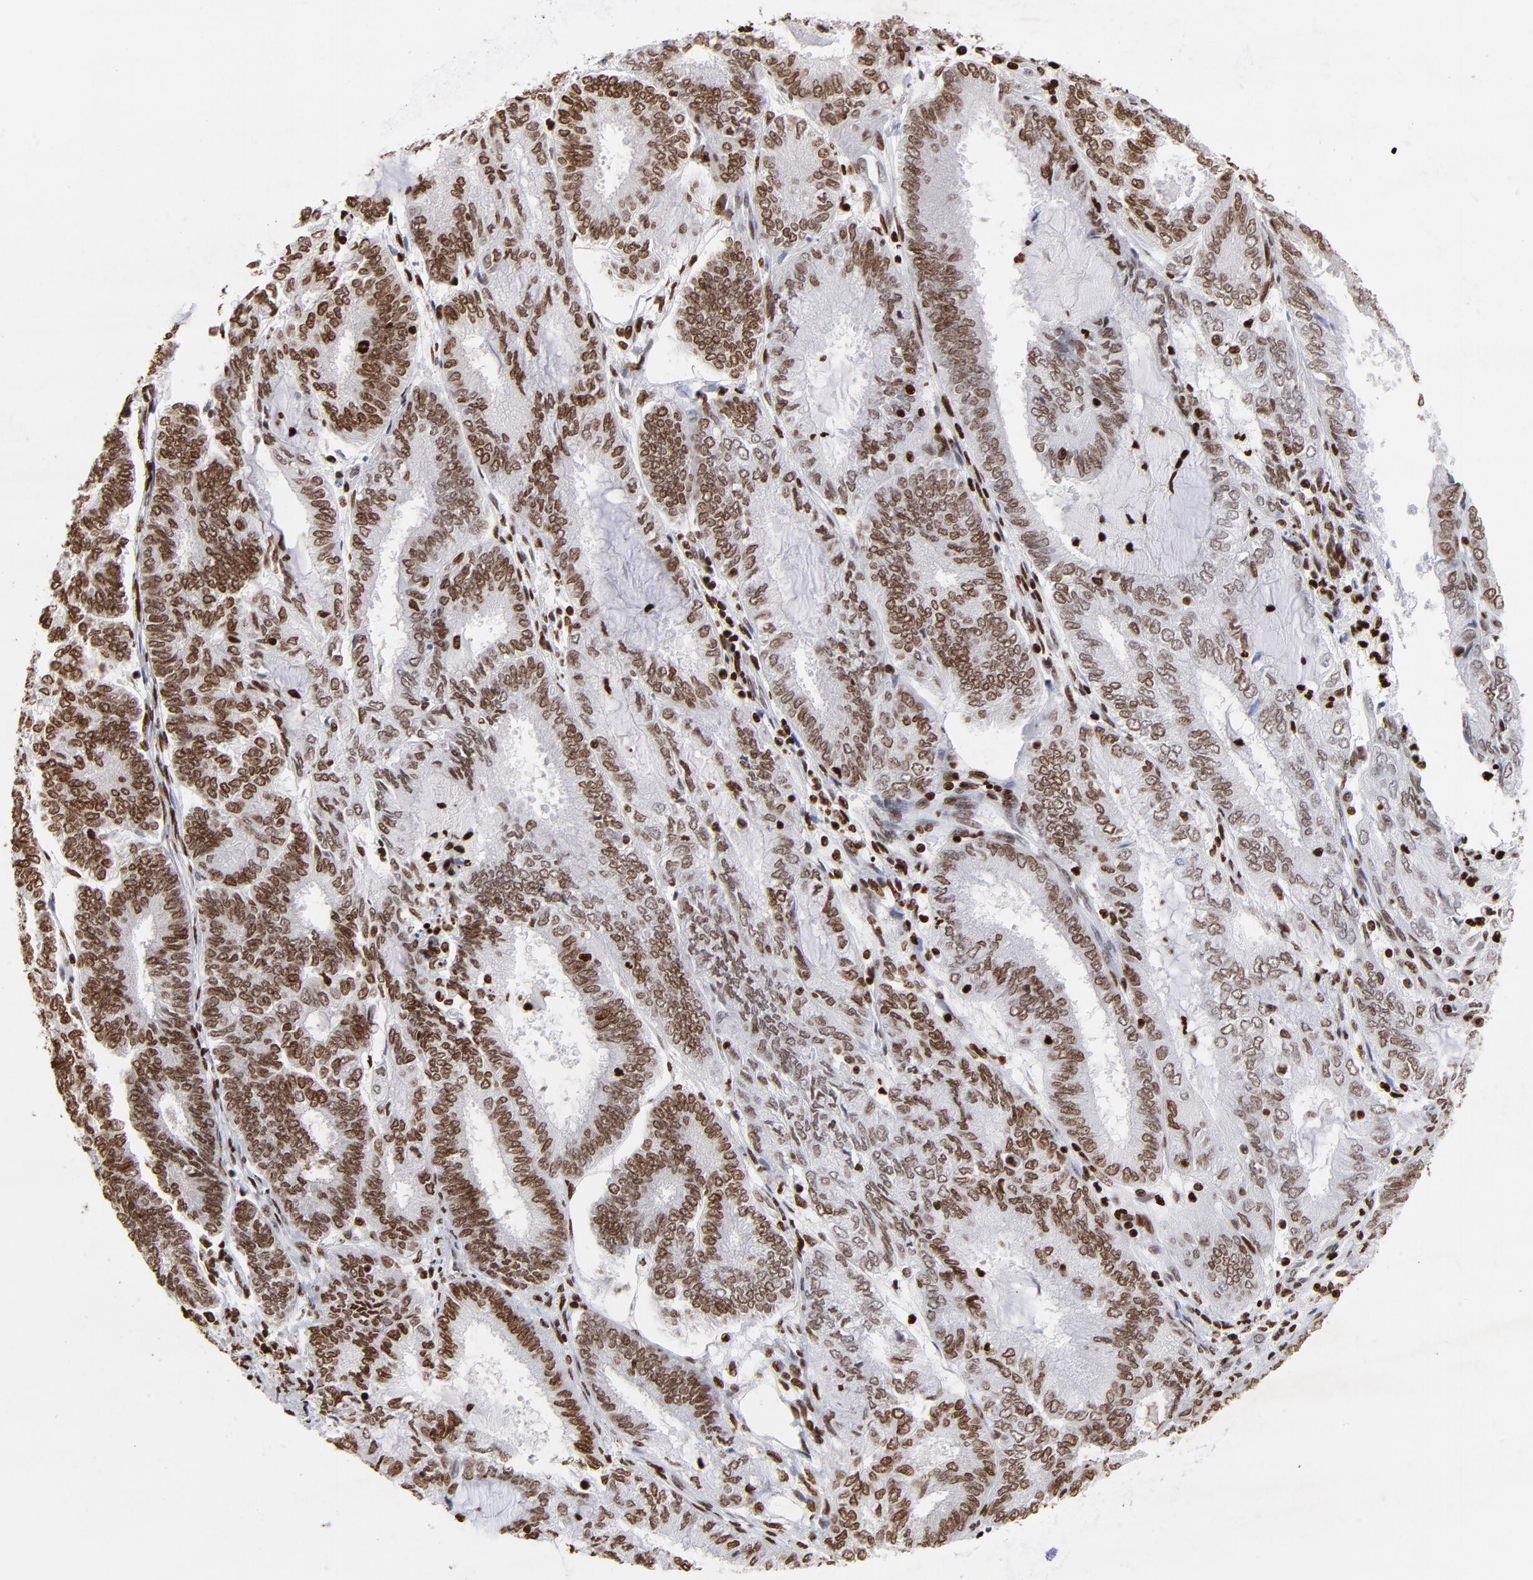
{"staining": {"intensity": "strong", "quantity": ">75%", "location": "nuclear"}, "tissue": "endometrial cancer", "cell_type": "Tumor cells", "image_type": "cancer", "snomed": [{"axis": "morphology", "description": "Adenocarcinoma, NOS"}, {"axis": "topography", "description": "Endometrium"}], "caption": "Endometrial cancer (adenocarcinoma) stained with a brown dye demonstrates strong nuclear positive expression in approximately >75% of tumor cells.", "gene": "FBH1", "patient": {"sex": "female", "age": 59}}